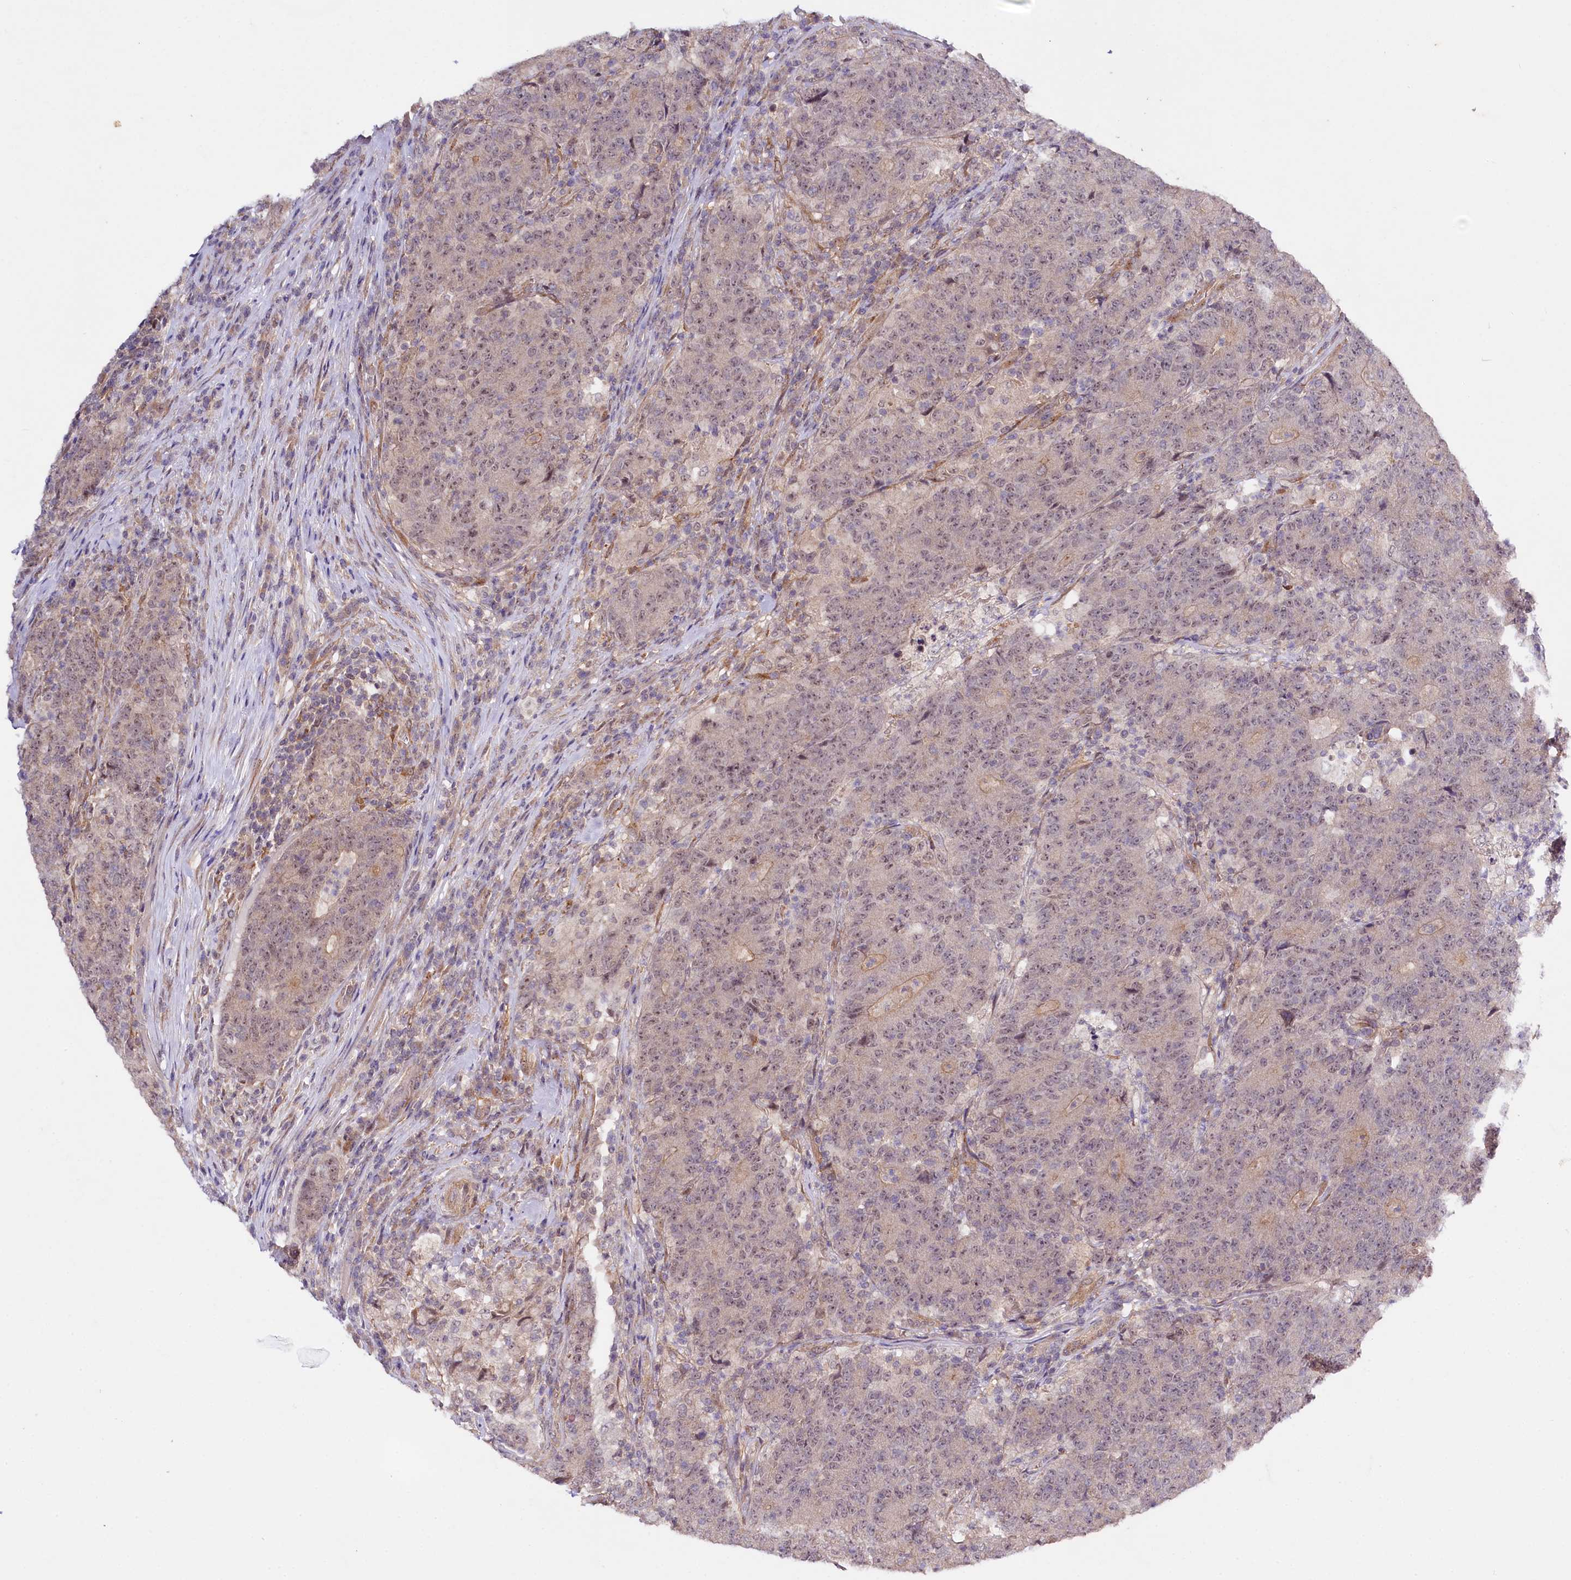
{"staining": {"intensity": "weak", "quantity": "<25%", "location": "nuclear"}, "tissue": "colorectal cancer", "cell_type": "Tumor cells", "image_type": "cancer", "snomed": [{"axis": "morphology", "description": "Adenocarcinoma, NOS"}, {"axis": "topography", "description": "Colon"}], "caption": "IHC of human colorectal cancer (adenocarcinoma) shows no staining in tumor cells.", "gene": "PHLDB1", "patient": {"sex": "female", "age": 75}}